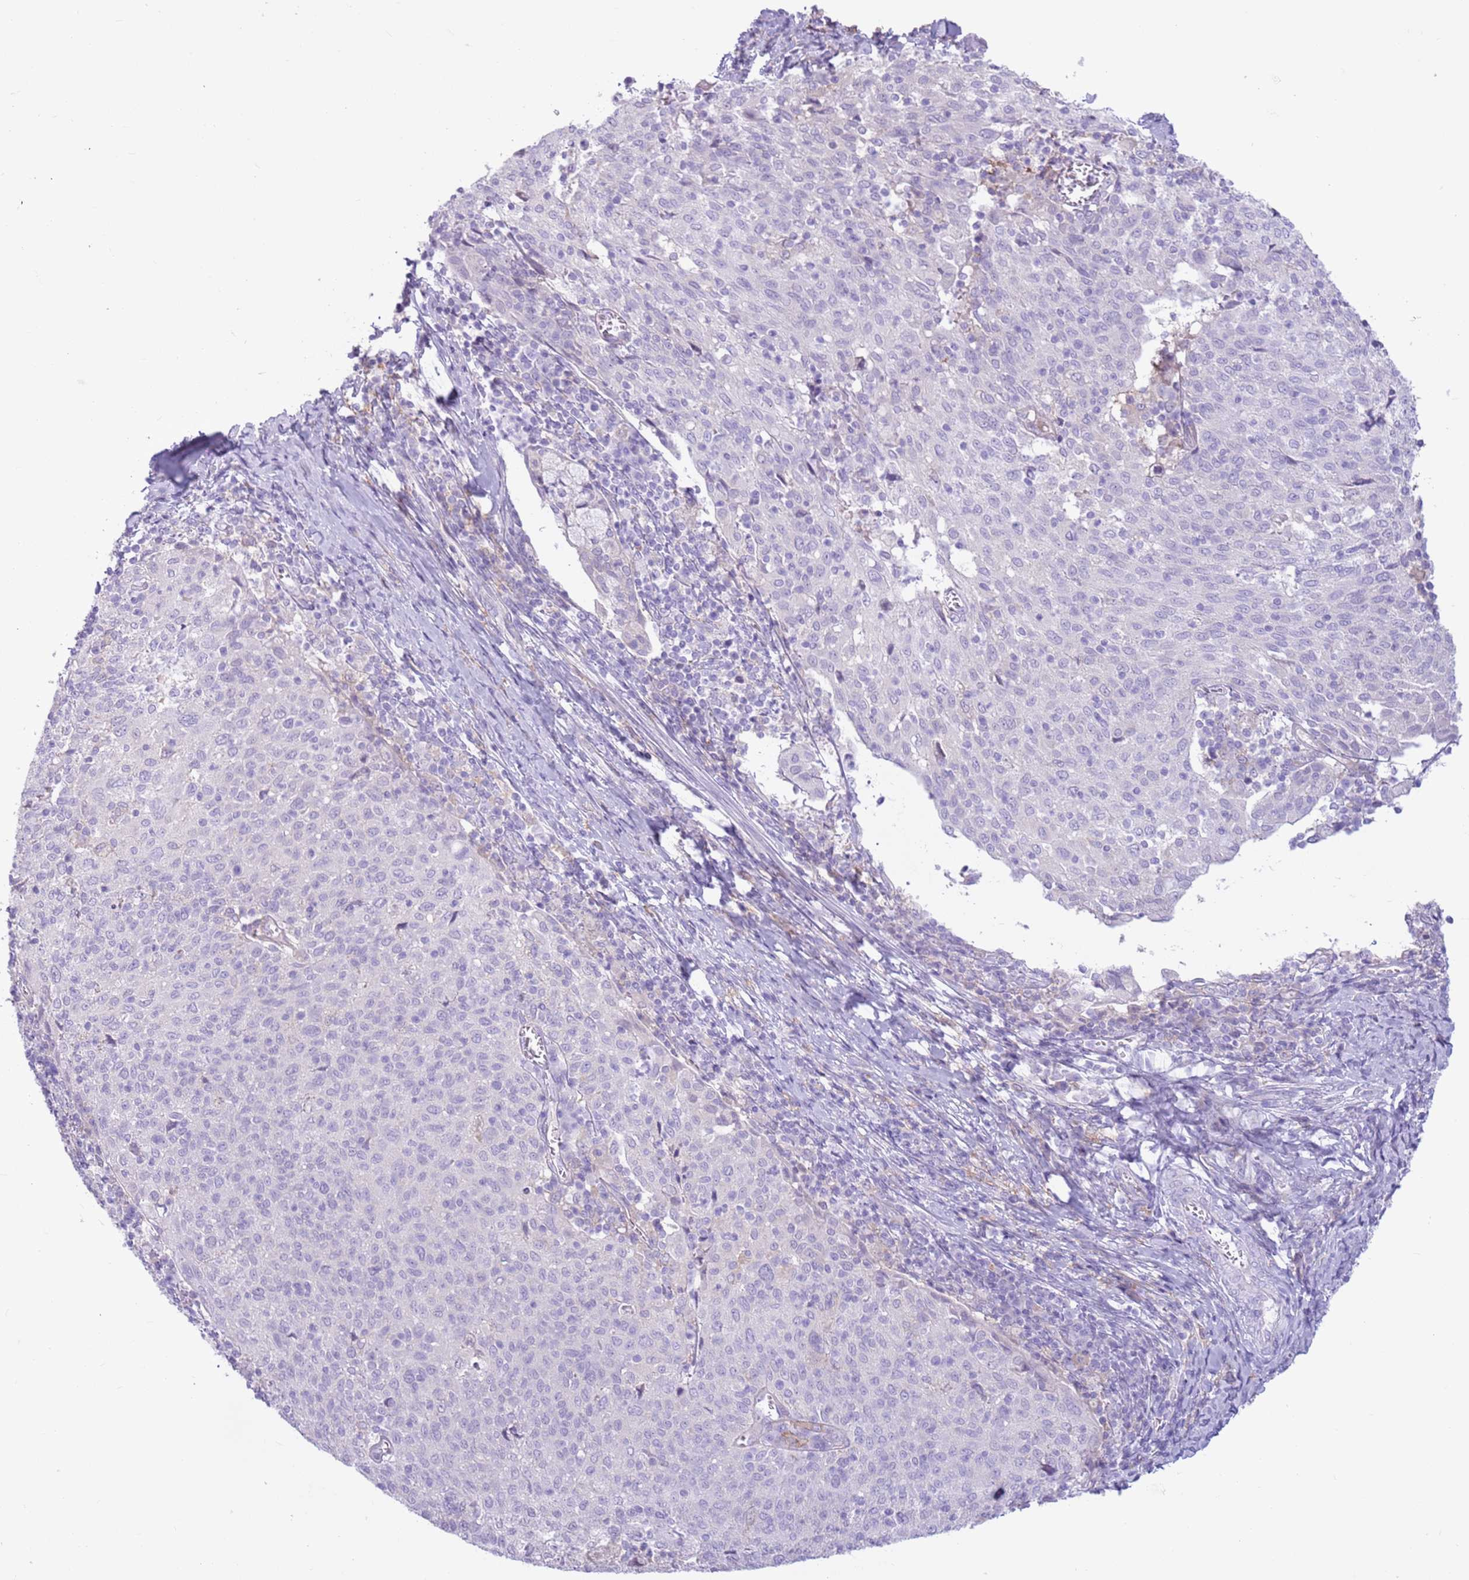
{"staining": {"intensity": "negative", "quantity": "none", "location": "none"}, "tissue": "cervical cancer", "cell_type": "Tumor cells", "image_type": "cancer", "snomed": [{"axis": "morphology", "description": "Squamous cell carcinoma, NOS"}, {"axis": "topography", "description": "Cervix"}], "caption": "High power microscopy image of an immunohistochemistry (IHC) micrograph of squamous cell carcinoma (cervical), revealing no significant staining in tumor cells.", "gene": "SNX6", "patient": {"sex": "female", "age": 52}}